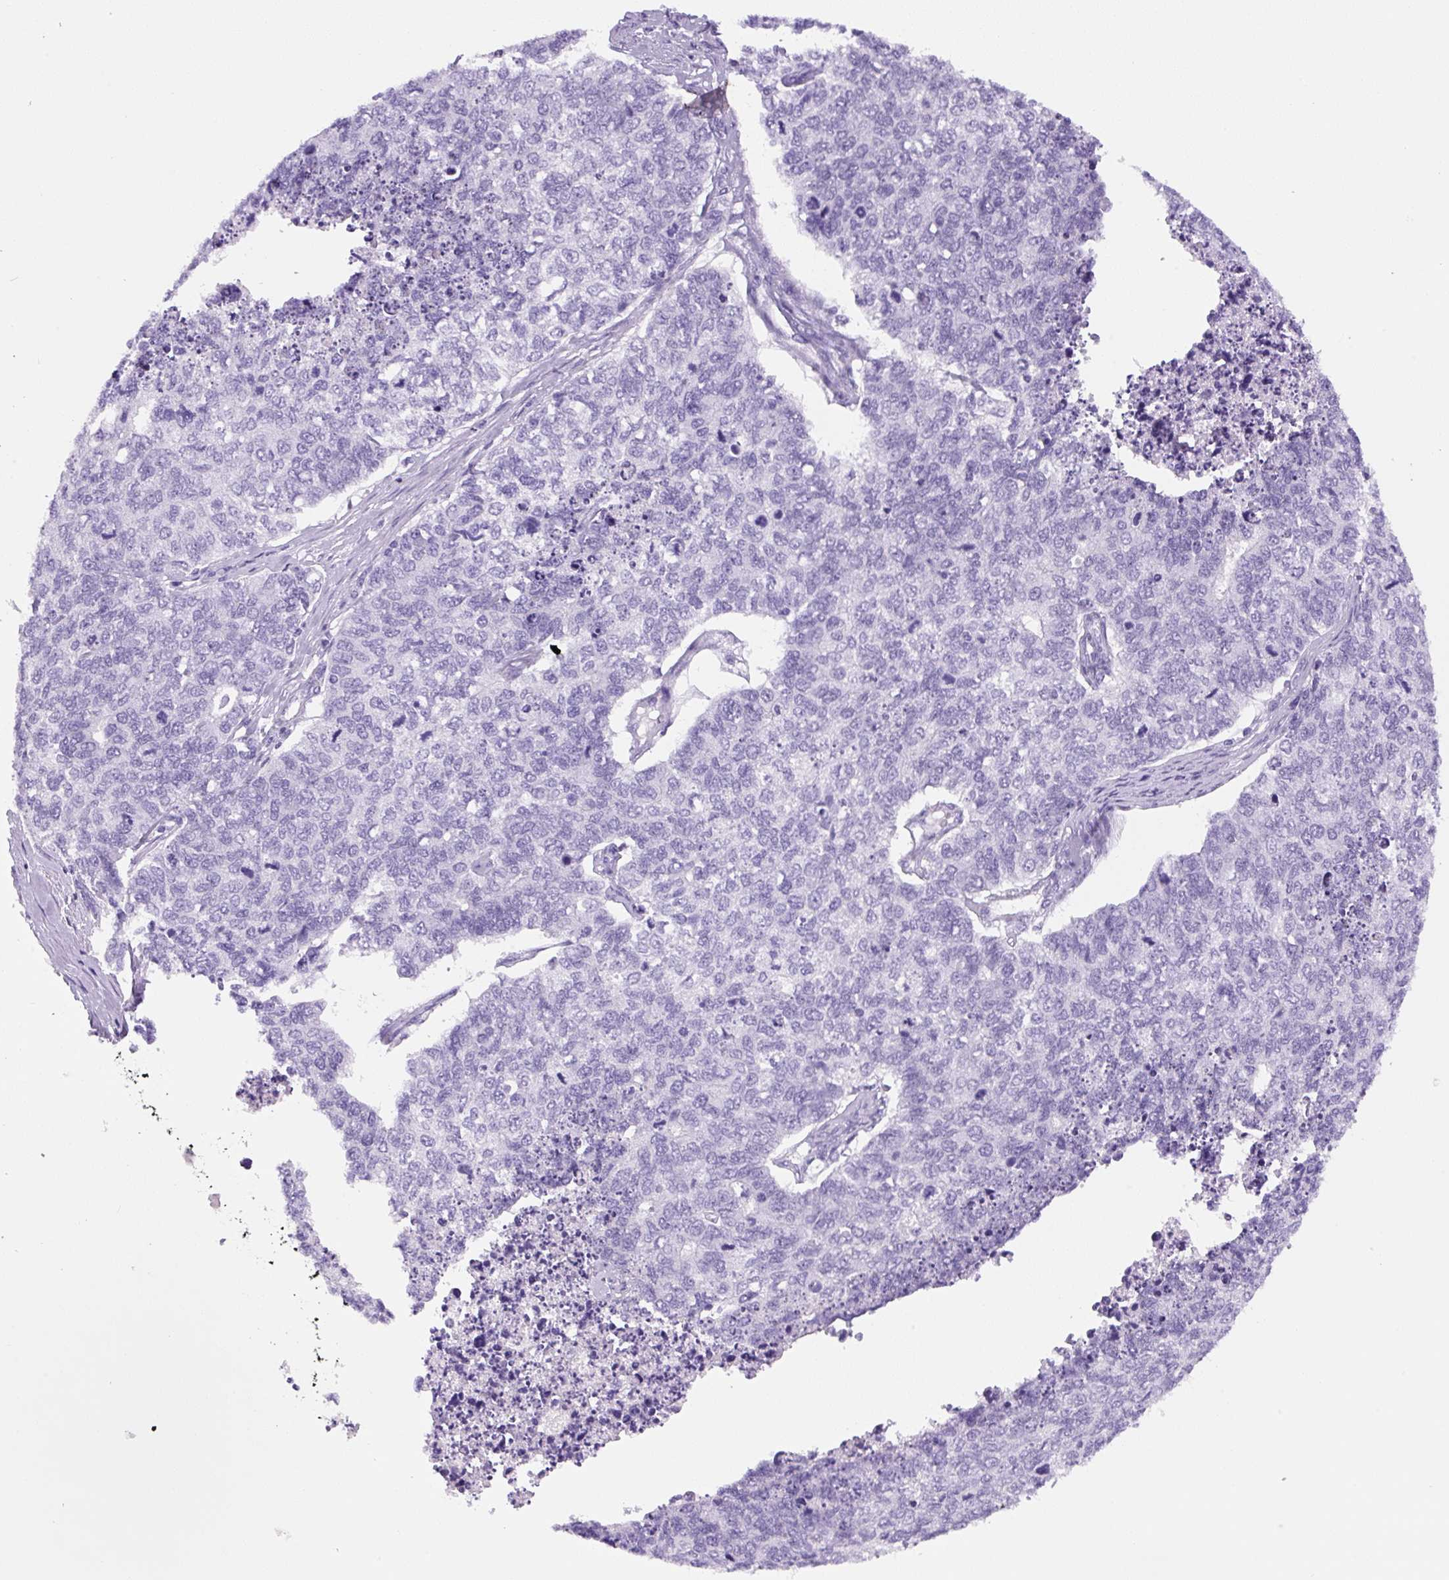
{"staining": {"intensity": "negative", "quantity": "none", "location": "none"}, "tissue": "cervical cancer", "cell_type": "Tumor cells", "image_type": "cancer", "snomed": [{"axis": "morphology", "description": "Squamous cell carcinoma, NOS"}, {"axis": "topography", "description": "Cervix"}], "caption": "Immunohistochemistry (IHC) histopathology image of human cervical squamous cell carcinoma stained for a protein (brown), which exhibits no expression in tumor cells. (DAB IHC, high magnification).", "gene": "PRRT1", "patient": {"sex": "female", "age": 63}}